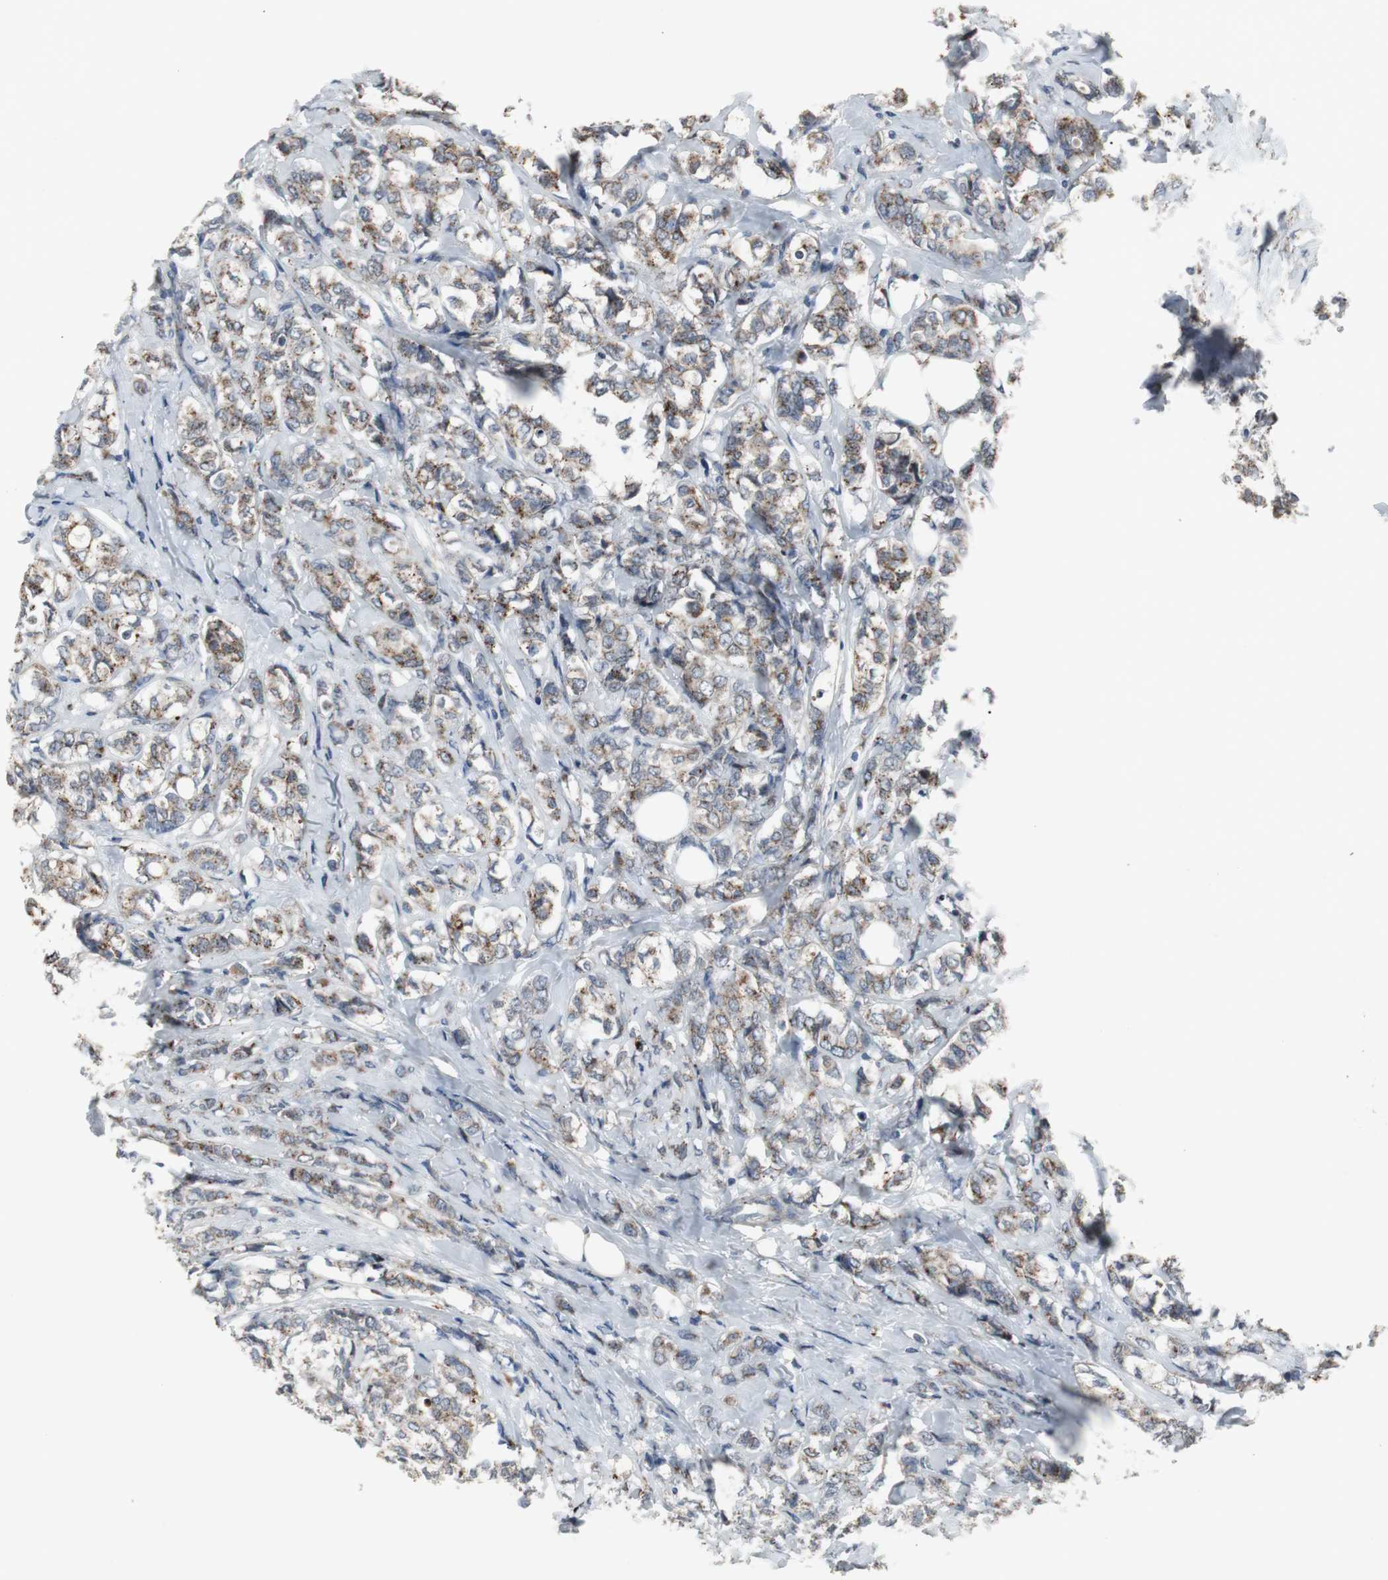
{"staining": {"intensity": "strong", "quantity": ">75%", "location": "cytoplasmic/membranous"}, "tissue": "breast cancer", "cell_type": "Tumor cells", "image_type": "cancer", "snomed": [{"axis": "morphology", "description": "Lobular carcinoma"}, {"axis": "topography", "description": "Breast"}], "caption": "Strong cytoplasmic/membranous expression for a protein is seen in approximately >75% of tumor cells of breast cancer using immunohistochemistry.", "gene": "GBA1", "patient": {"sex": "female", "age": 60}}